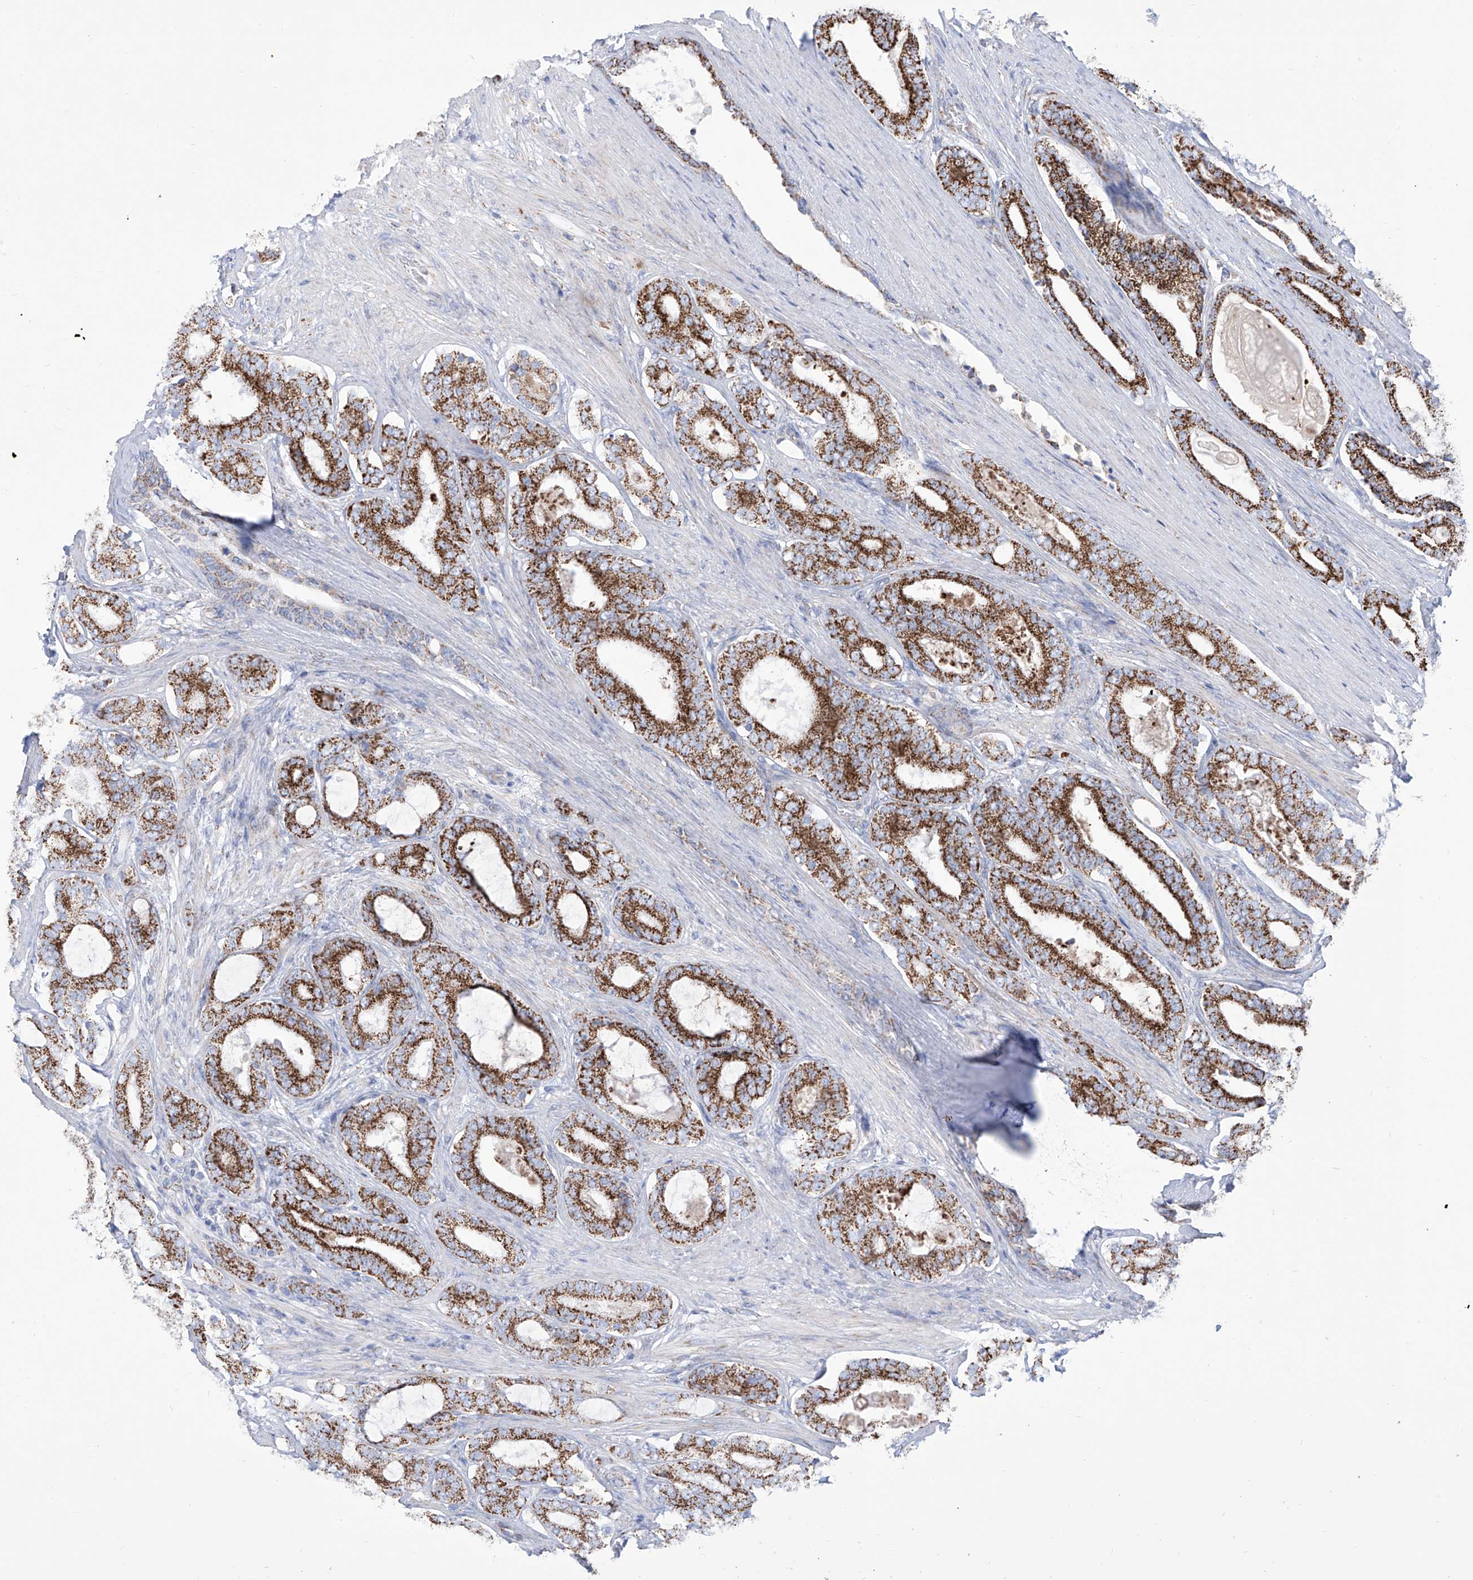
{"staining": {"intensity": "strong", "quantity": ">75%", "location": "cytoplasmic/membranous"}, "tissue": "prostate cancer", "cell_type": "Tumor cells", "image_type": "cancer", "snomed": [{"axis": "morphology", "description": "Adenocarcinoma, High grade"}, {"axis": "topography", "description": "Prostate"}], "caption": "Prostate high-grade adenocarcinoma stained with immunohistochemistry displays strong cytoplasmic/membranous expression in about >75% of tumor cells.", "gene": "ALDH6A1", "patient": {"sex": "male", "age": 60}}